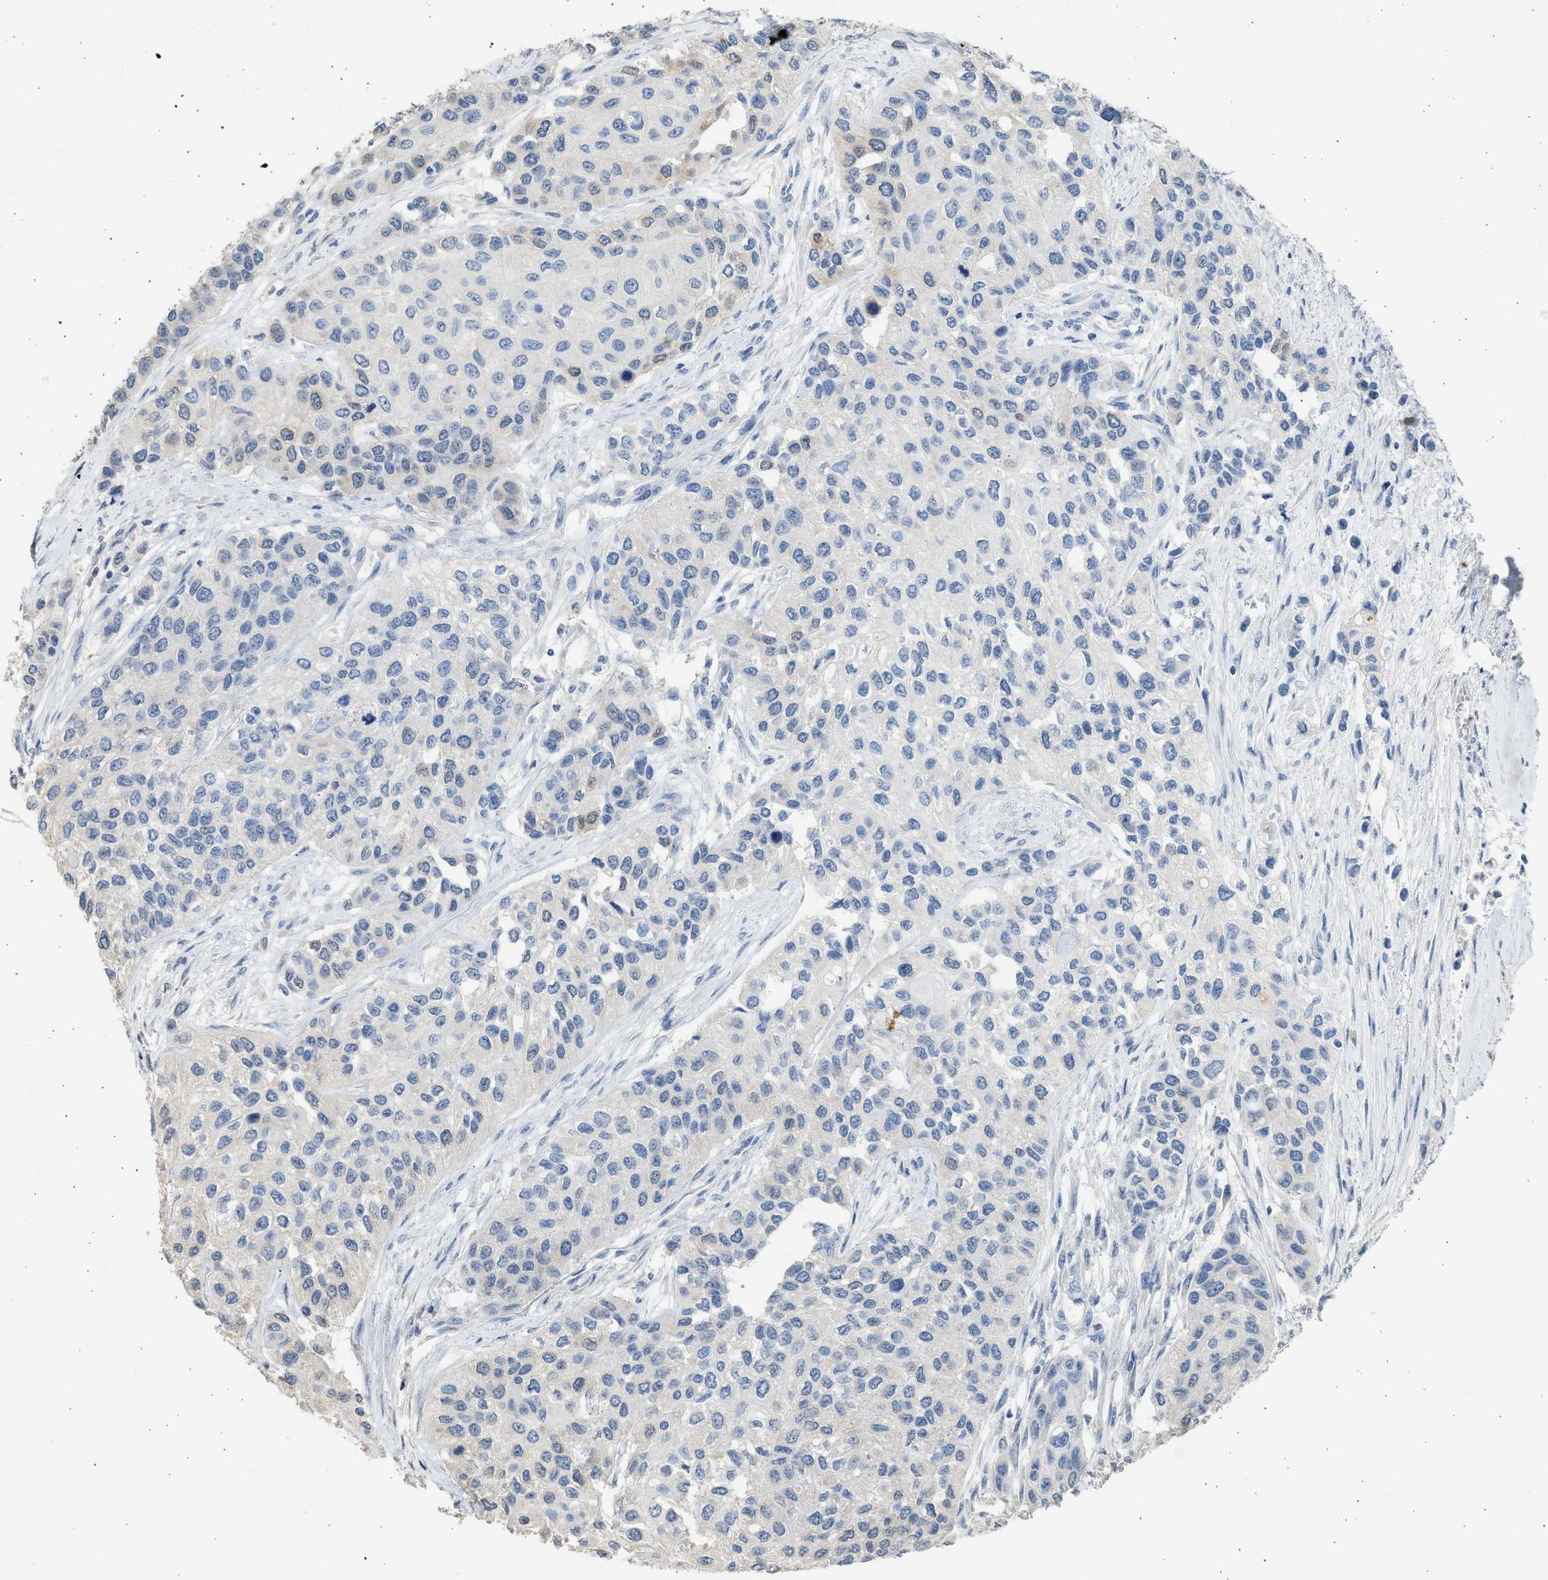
{"staining": {"intensity": "negative", "quantity": "none", "location": "none"}, "tissue": "urothelial cancer", "cell_type": "Tumor cells", "image_type": "cancer", "snomed": [{"axis": "morphology", "description": "Urothelial carcinoma, High grade"}, {"axis": "topography", "description": "Urinary bladder"}], "caption": "An immunohistochemistry (IHC) micrograph of urothelial cancer is shown. There is no staining in tumor cells of urothelial cancer.", "gene": "SULT2A1", "patient": {"sex": "female", "age": 56}}